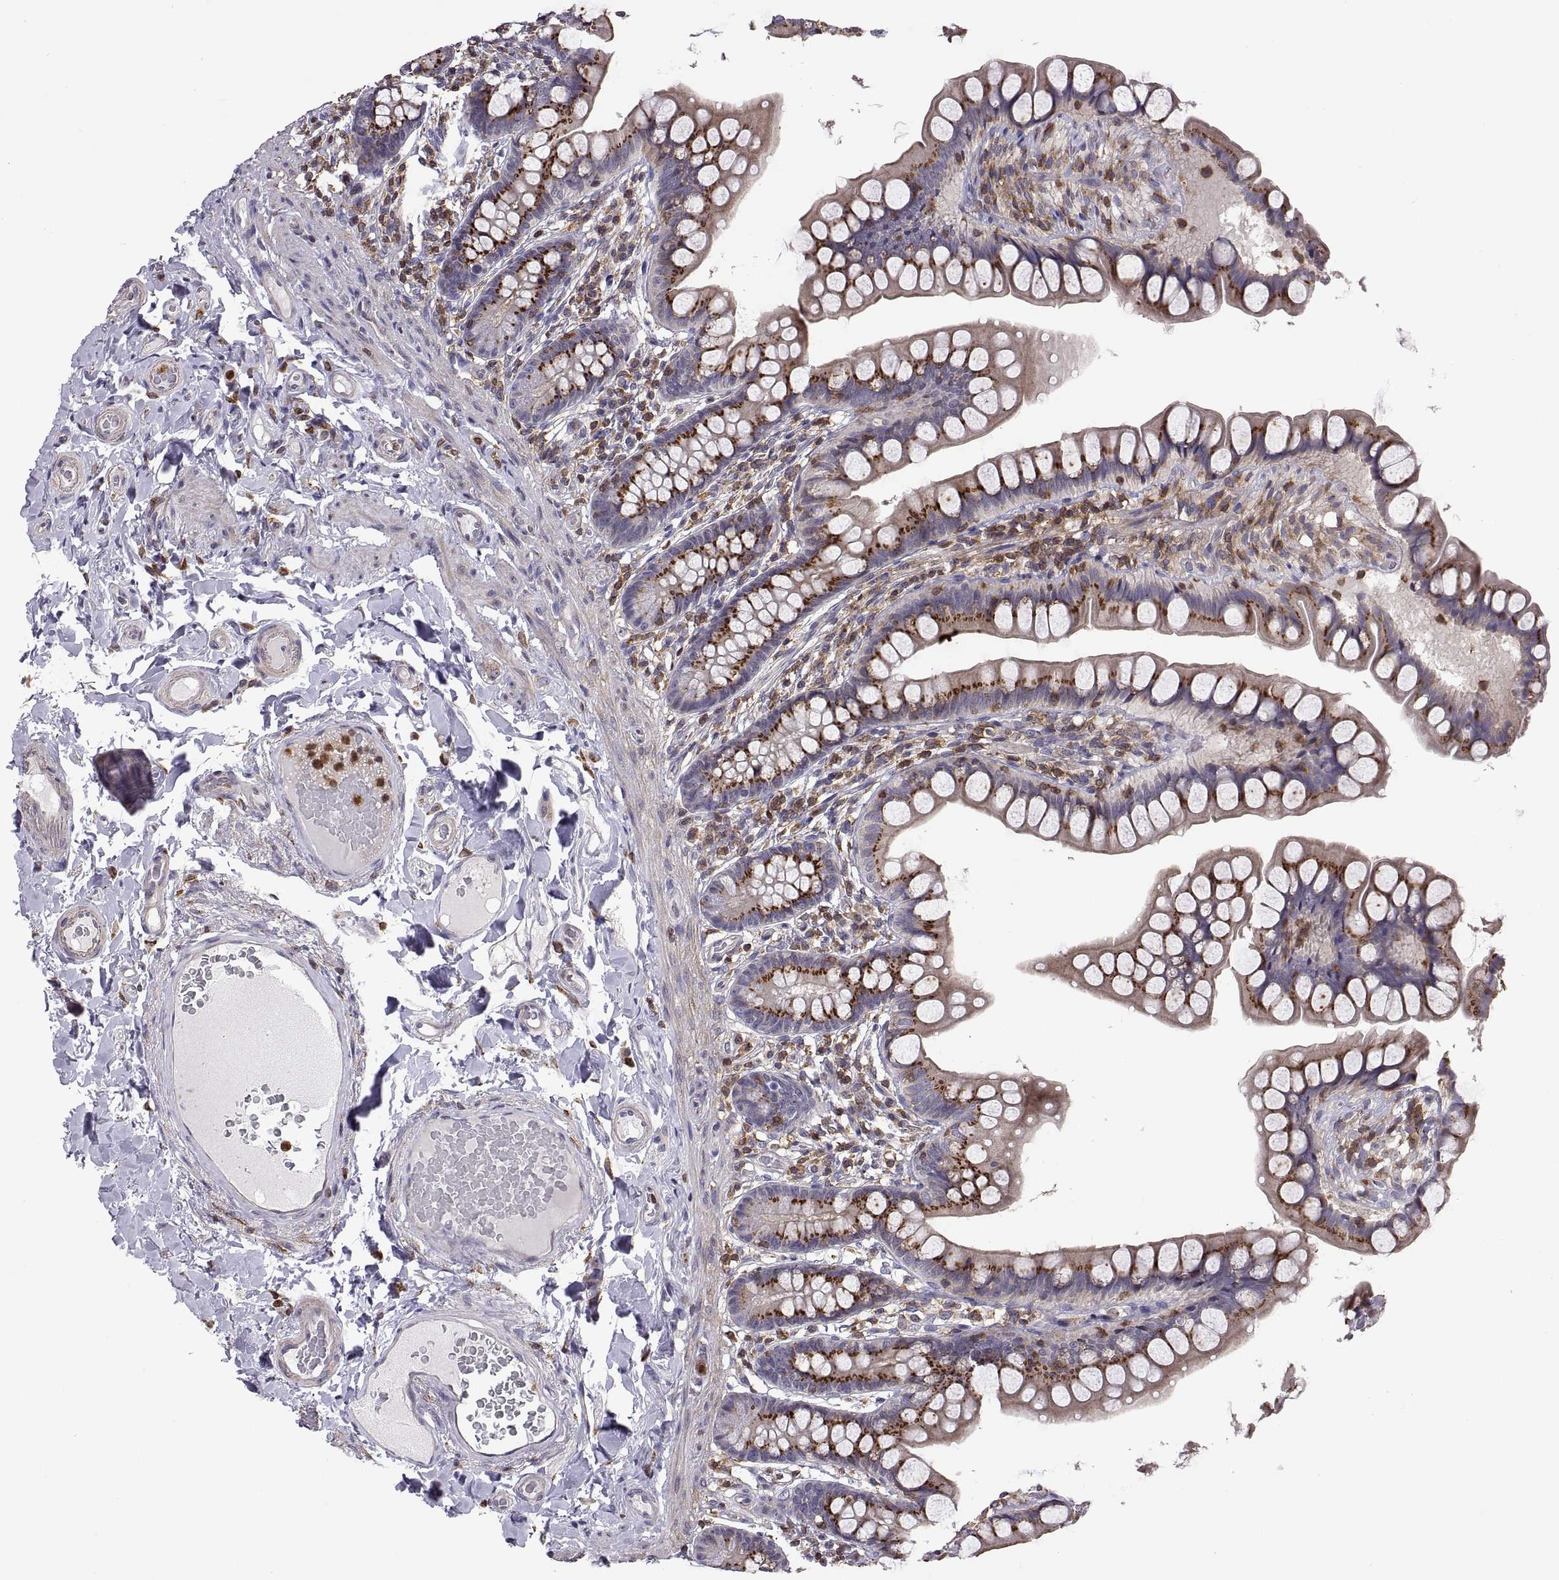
{"staining": {"intensity": "strong", "quantity": ">75%", "location": "cytoplasmic/membranous"}, "tissue": "small intestine", "cell_type": "Glandular cells", "image_type": "normal", "snomed": [{"axis": "morphology", "description": "Normal tissue, NOS"}, {"axis": "topography", "description": "Small intestine"}], "caption": "This micrograph reveals immunohistochemistry (IHC) staining of benign human small intestine, with high strong cytoplasmic/membranous expression in approximately >75% of glandular cells.", "gene": "ACAP1", "patient": {"sex": "male", "age": 70}}